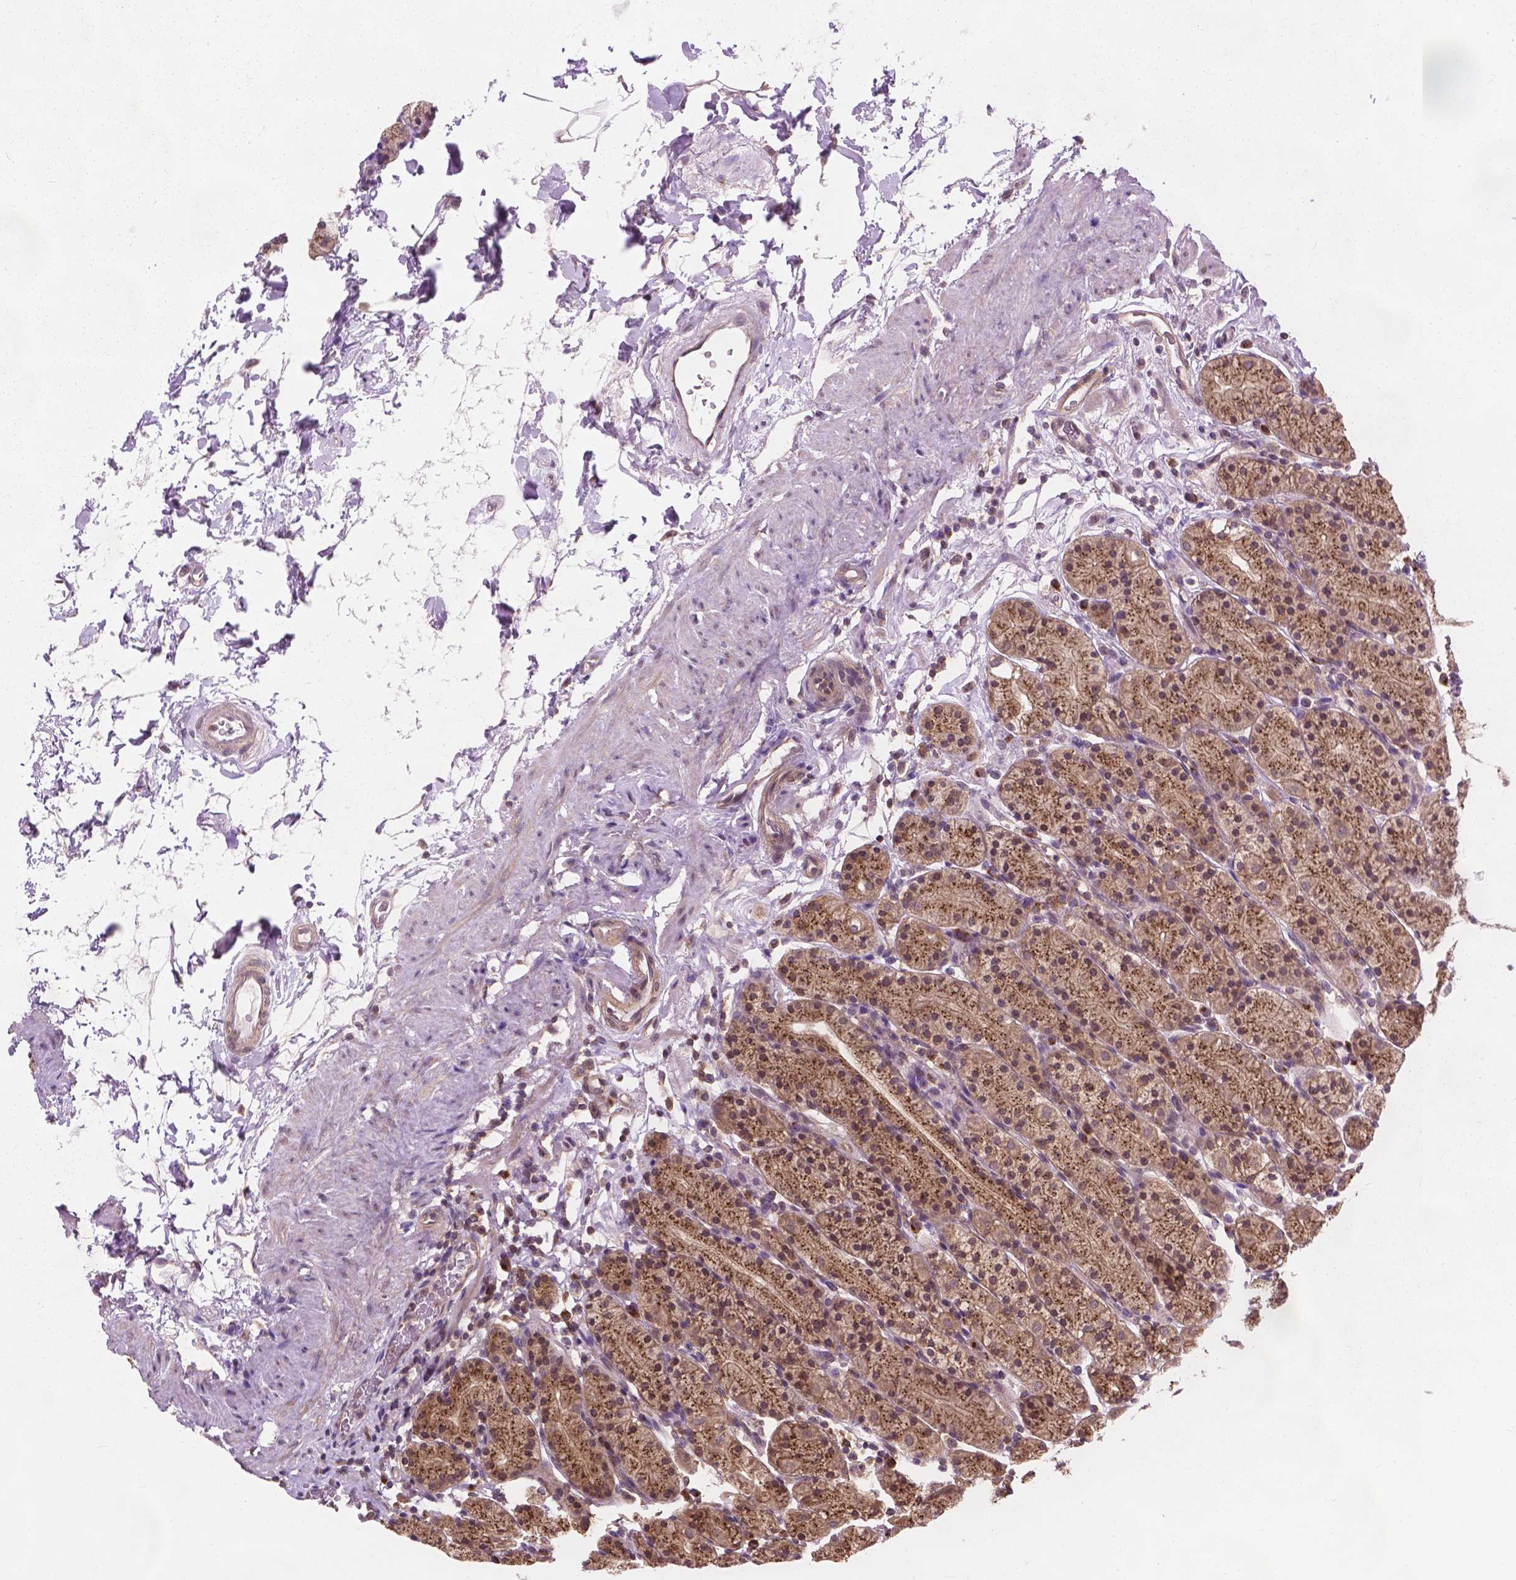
{"staining": {"intensity": "moderate", "quantity": ">75%", "location": "cytoplasmic/membranous,nuclear"}, "tissue": "stomach", "cell_type": "Glandular cells", "image_type": "normal", "snomed": [{"axis": "morphology", "description": "Normal tissue, NOS"}, {"axis": "topography", "description": "Stomach, upper"}, {"axis": "topography", "description": "Stomach"}], "caption": "Glandular cells reveal medium levels of moderate cytoplasmic/membranous,nuclear positivity in approximately >75% of cells in unremarkable human stomach.", "gene": "PPP1CB", "patient": {"sex": "male", "age": 62}}